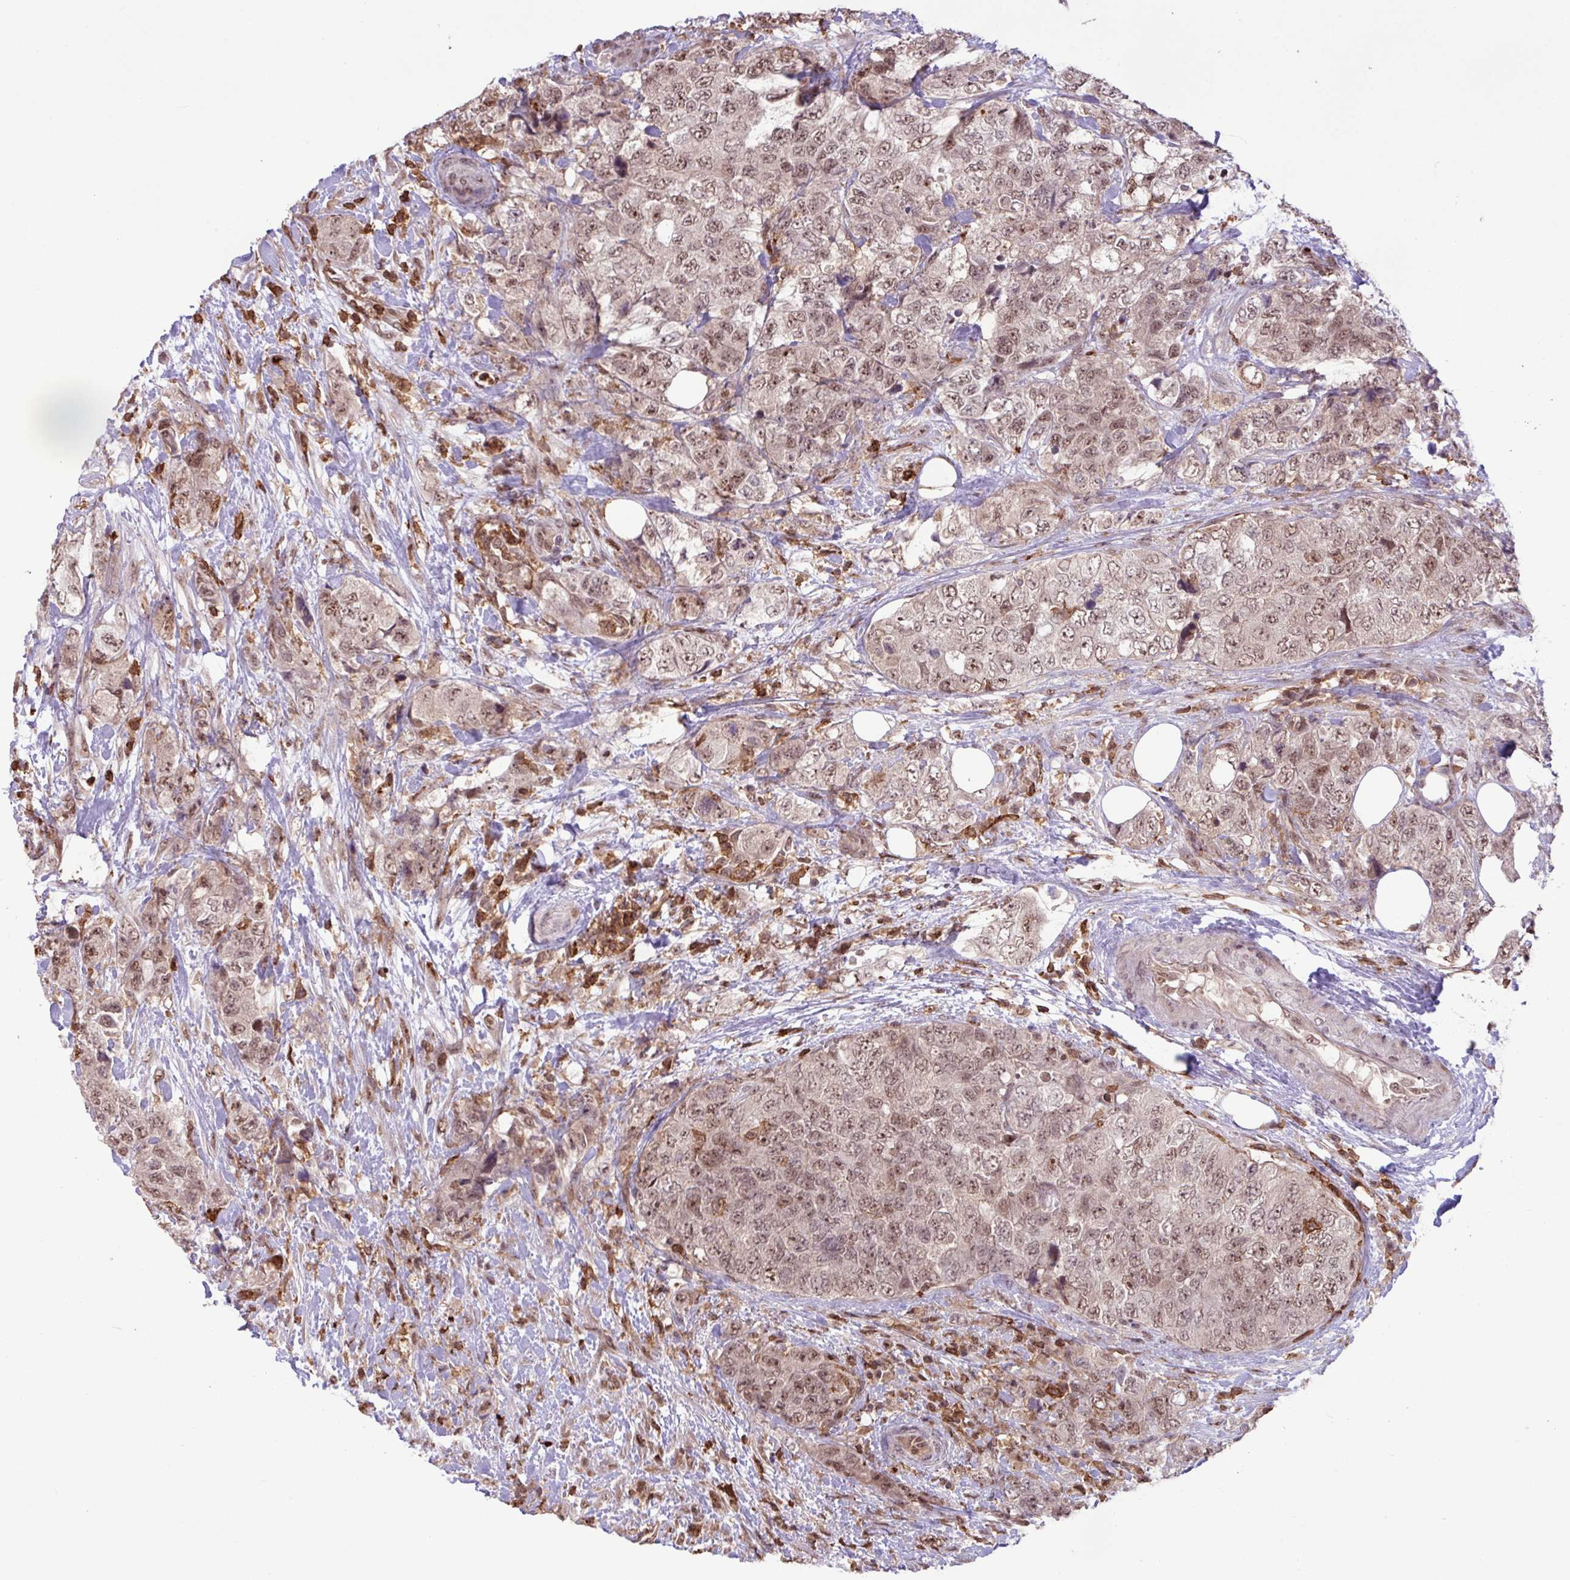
{"staining": {"intensity": "moderate", "quantity": ">75%", "location": "nuclear"}, "tissue": "urothelial cancer", "cell_type": "Tumor cells", "image_type": "cancer", "snomed": [{"axis": "morphology", "description": "Urothelial carcinoma, High grade"}, {"axis": "topography", "description": "Urinary bladder"}], "caption": "Immunohistochemistry (IHC) (DAB (3,3'-diaminobenzidine)) staining of high-grade urothelial carcinoma demonstrates moderate nuclear protein expression in about >75% of tumor cells. Nuclei are stained in blue.", "gene": "GON7", "patient": {"sex": "female", "age": 78}}